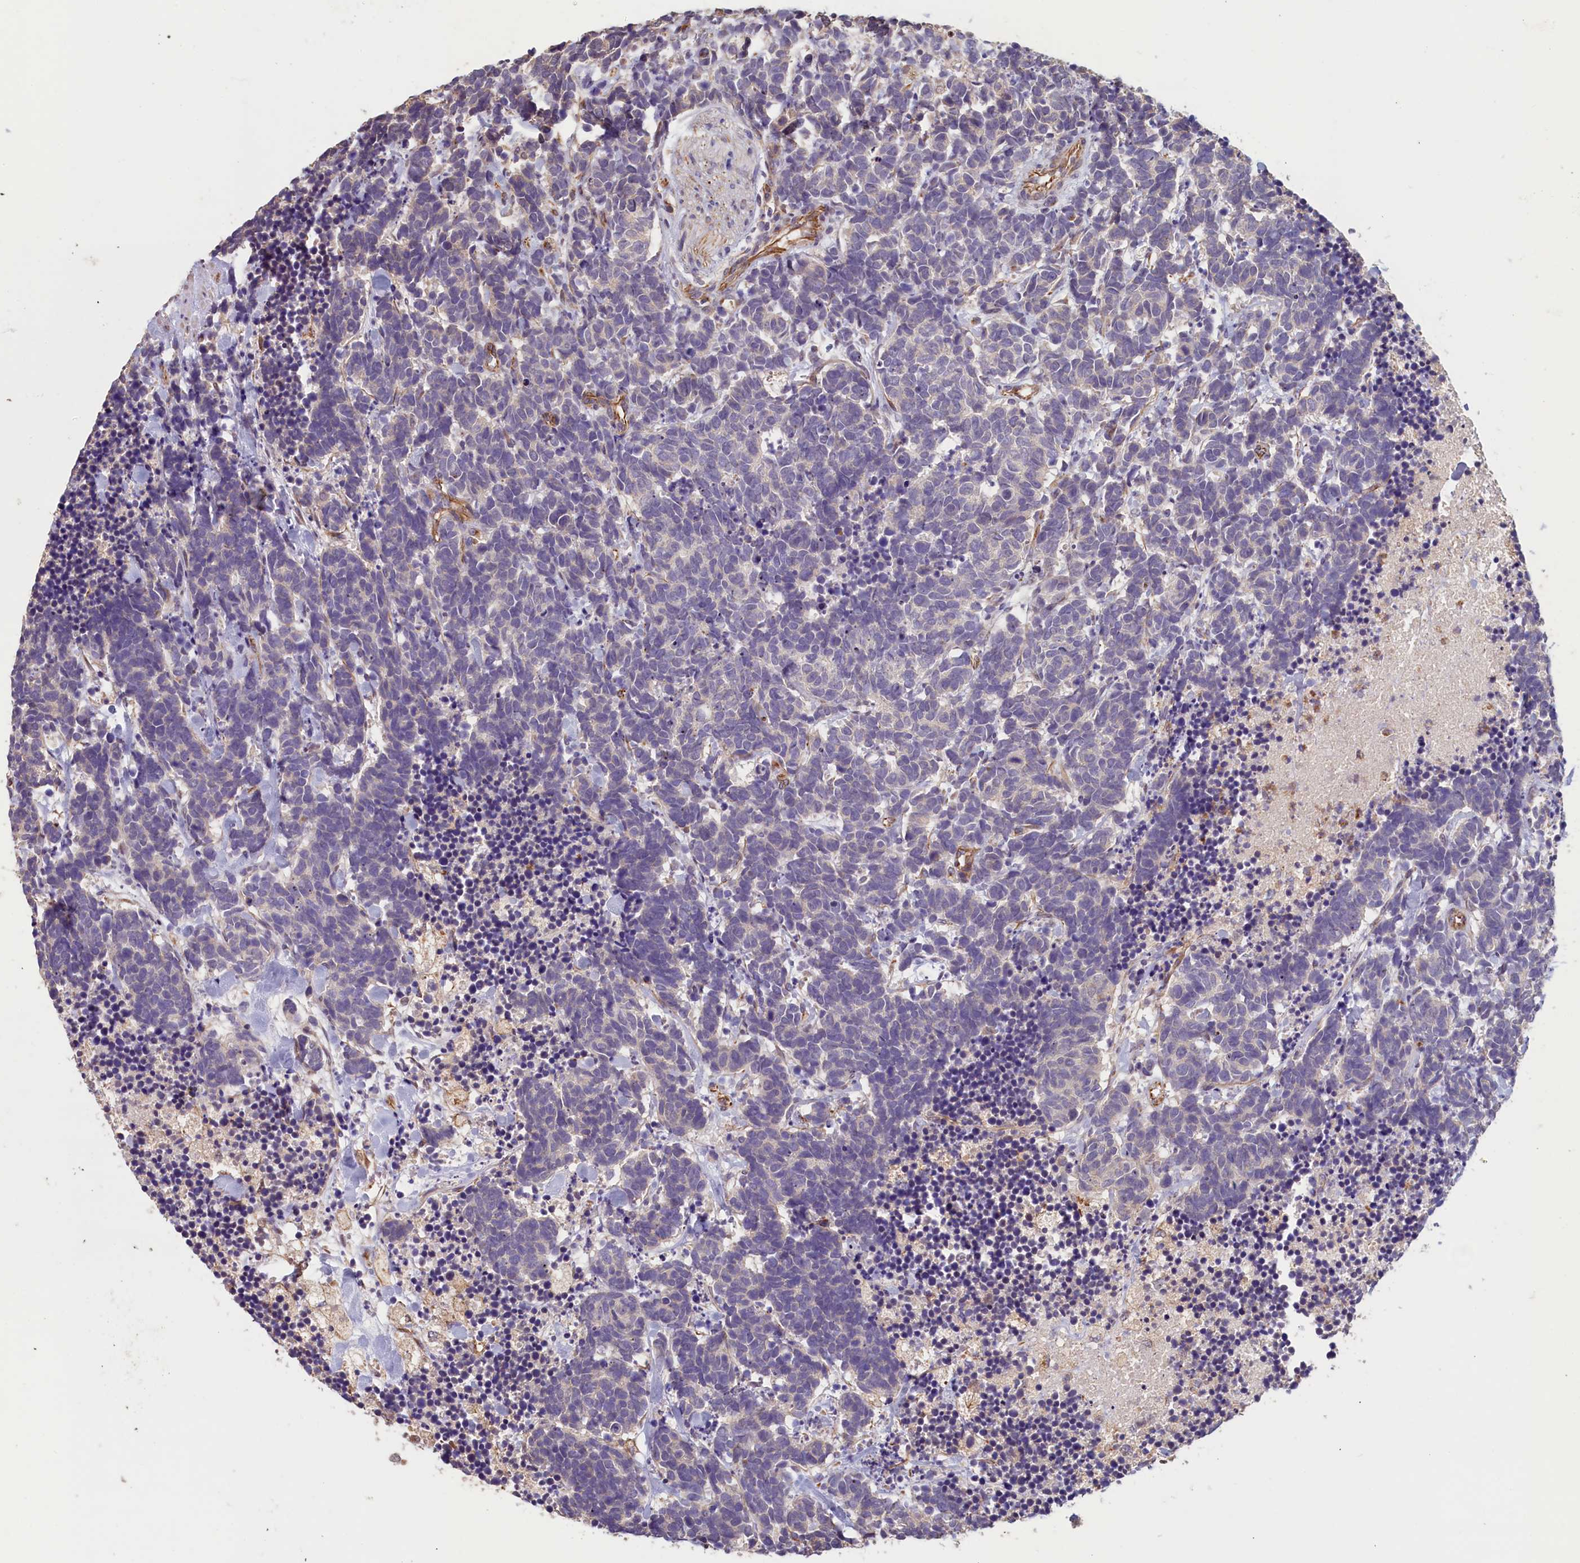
{"staining": {"intensity": "negative", "quantity": "none", "location": "none"}, "tissue": "carcinoid", "cell_type": "Tumor cells", "image_type": "cancer", "snomed": [{"axis": "morphology", "description": "Carcinoma, NOS"}, {"axis": "morphology", "description": "Carcinoid, malignant, NOS"}, {"axis": "topography", "description": "Prostate"}], "caption": "Immunohistochemical staining of human carcinoid exhibits no significant expression in tumor cells.", "gene": "ACSBG1", "patient": {"sex": "male", "age": 57}}